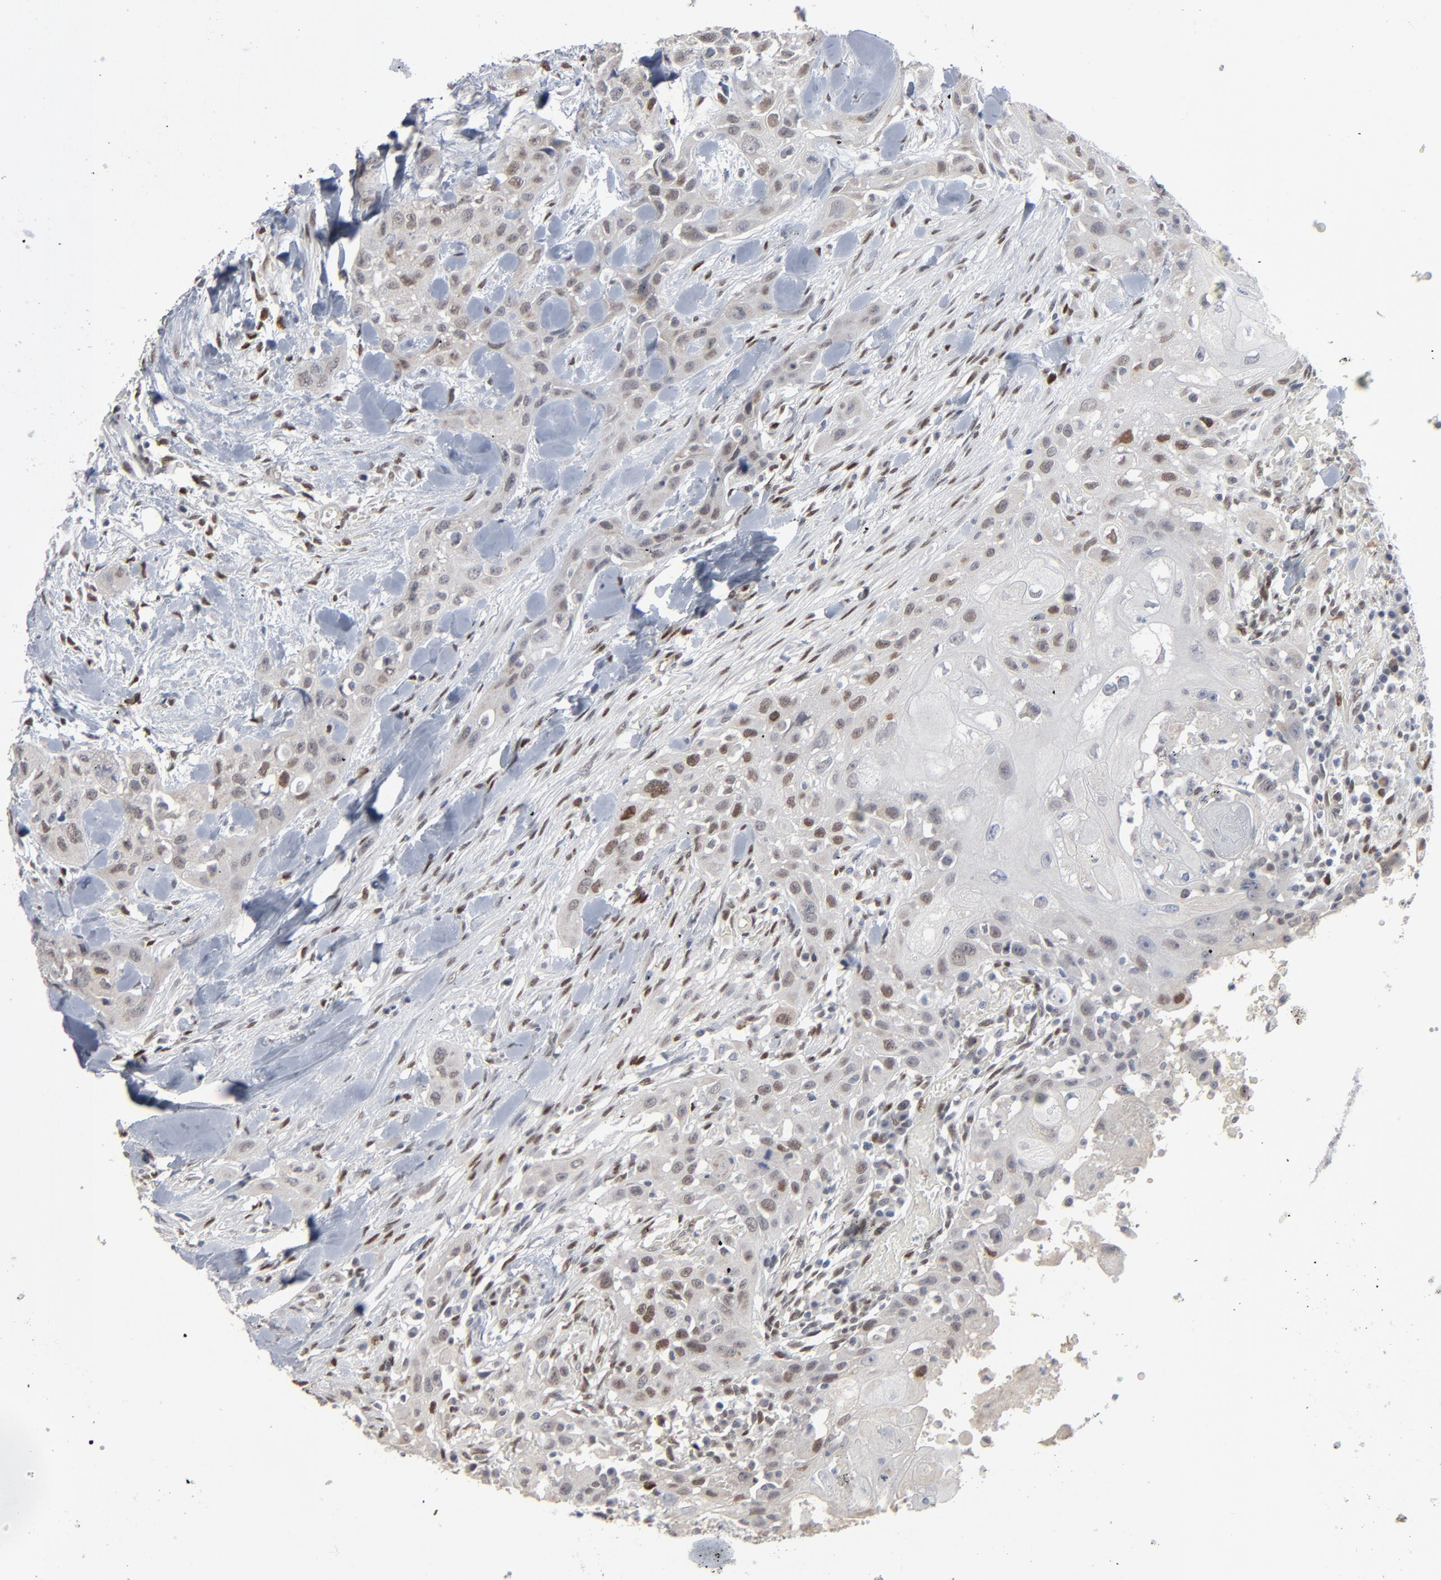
{"staining": {"intensity": "weak", "quantity": "25%-75%", "location": "nuclear"}, "tissue": "head and neck cancer", "cell_type": "Tumor cells", "image_type": "cancer", "snomed": [{"axis": "morphology", "description": "Neoplasm, malignant, NOS"}, {"axis": "topography", "description": "Salivary gland"}, {"axis": "topography", "description": "Head-Neck"}], "caption": "Malignant neoplasm (head and neck) tissue displays weak nuclear positivity in about 25%-75% of tumor cells, visualized by immunohistochemistry.", "gene": "ATF7", "patient": {"sex": "male", "age": 43}}